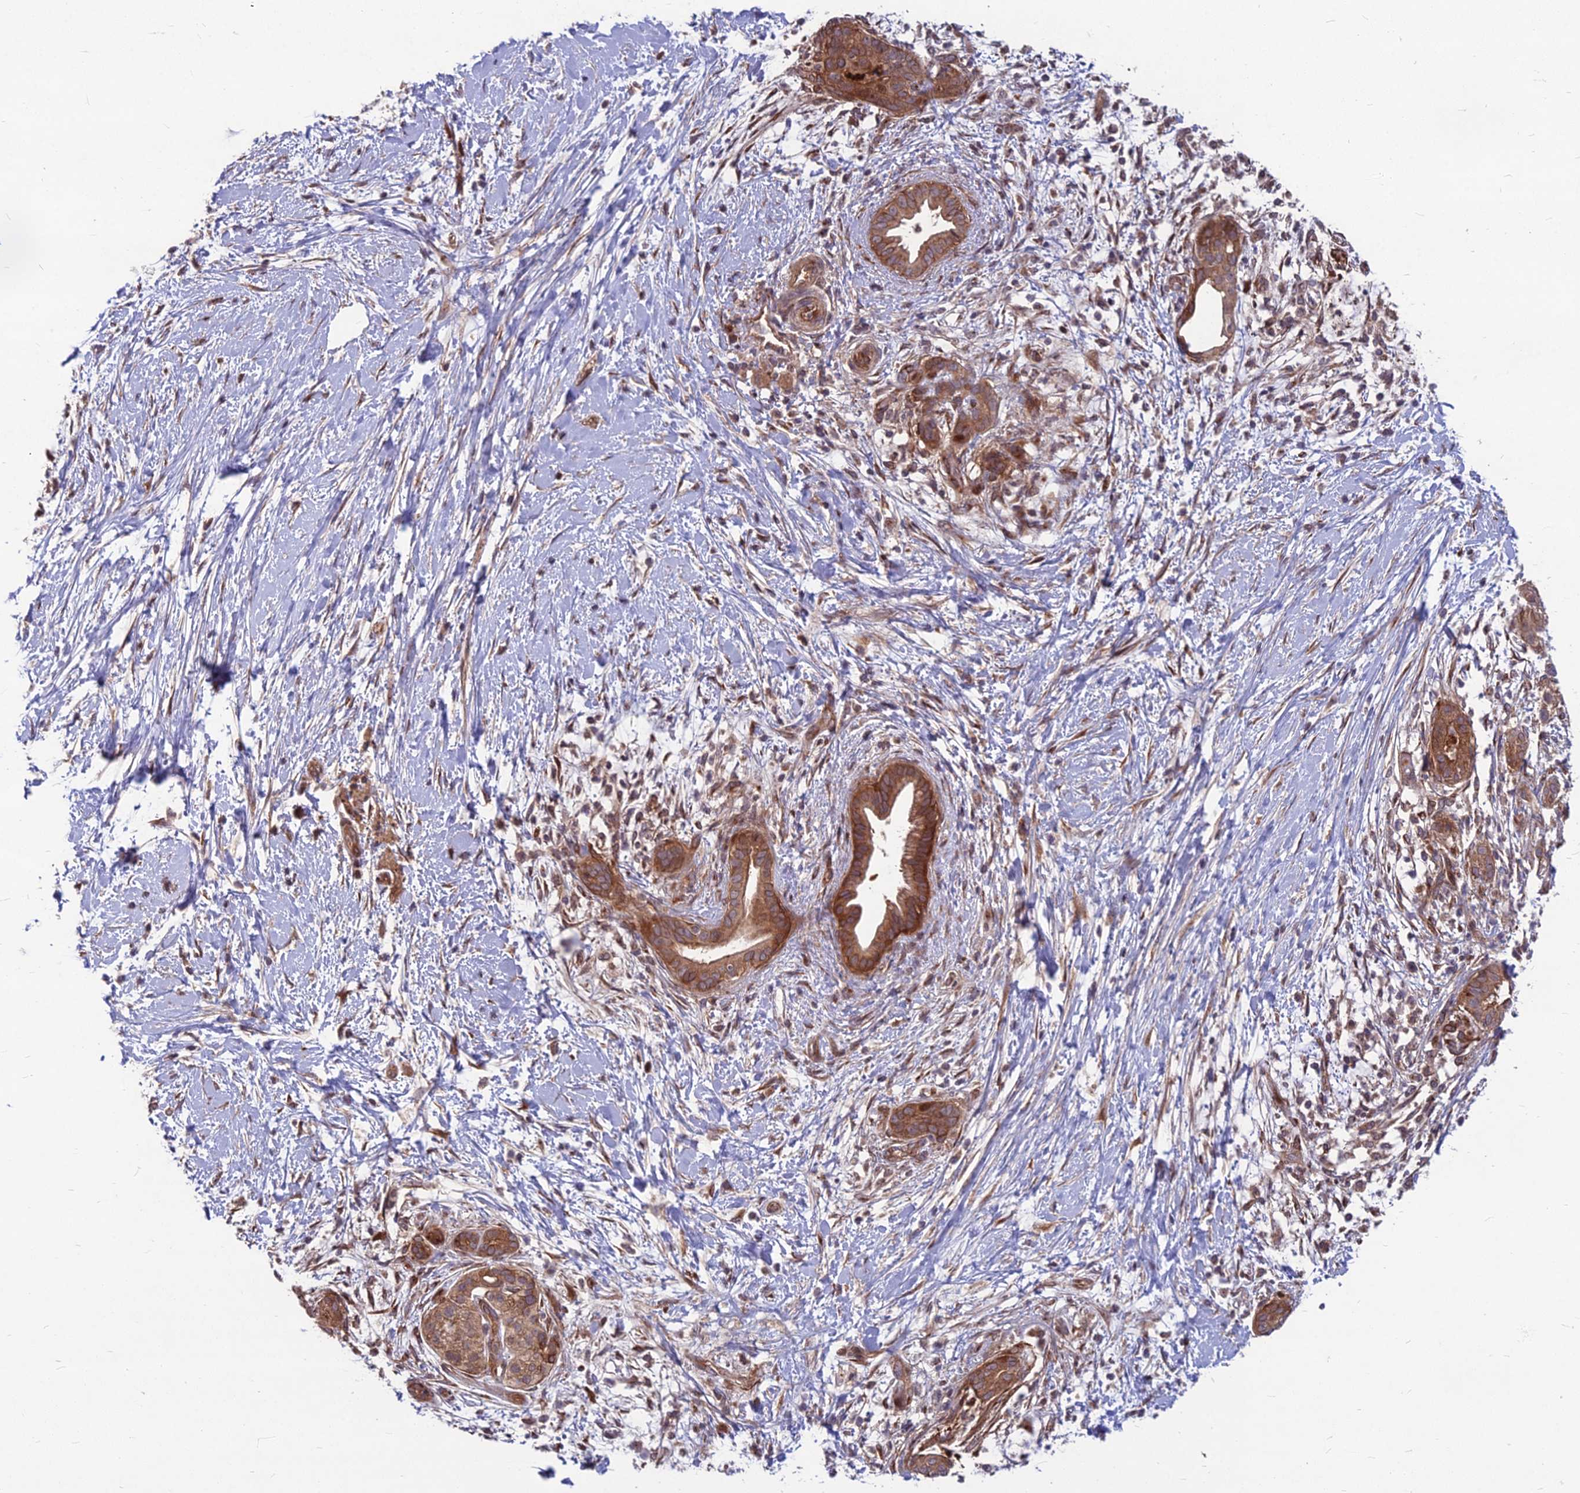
{"staining": {"intensity": "moderate", "quantity": ">75%", "location": "cytoplasmic/membranous"}, "tissue": "pancreatic cancer", "cell_type": "Tumor cells", "image_type": "cancer", "snomed": [{"axis": "morphology", "description": "Adenocarcinoma, NOS"}, {"axis": "topography", "description": "Pancreas"}], "caption": "Approximately >75% of tumor cells in adenocarcinoma (pancreatic) display moderate cytoplasmic/membranous protein staining as visualized by brown immunohistochemical staining.", "gene": "MFSD8", "patient": {"sex": "male", "age": 58}}